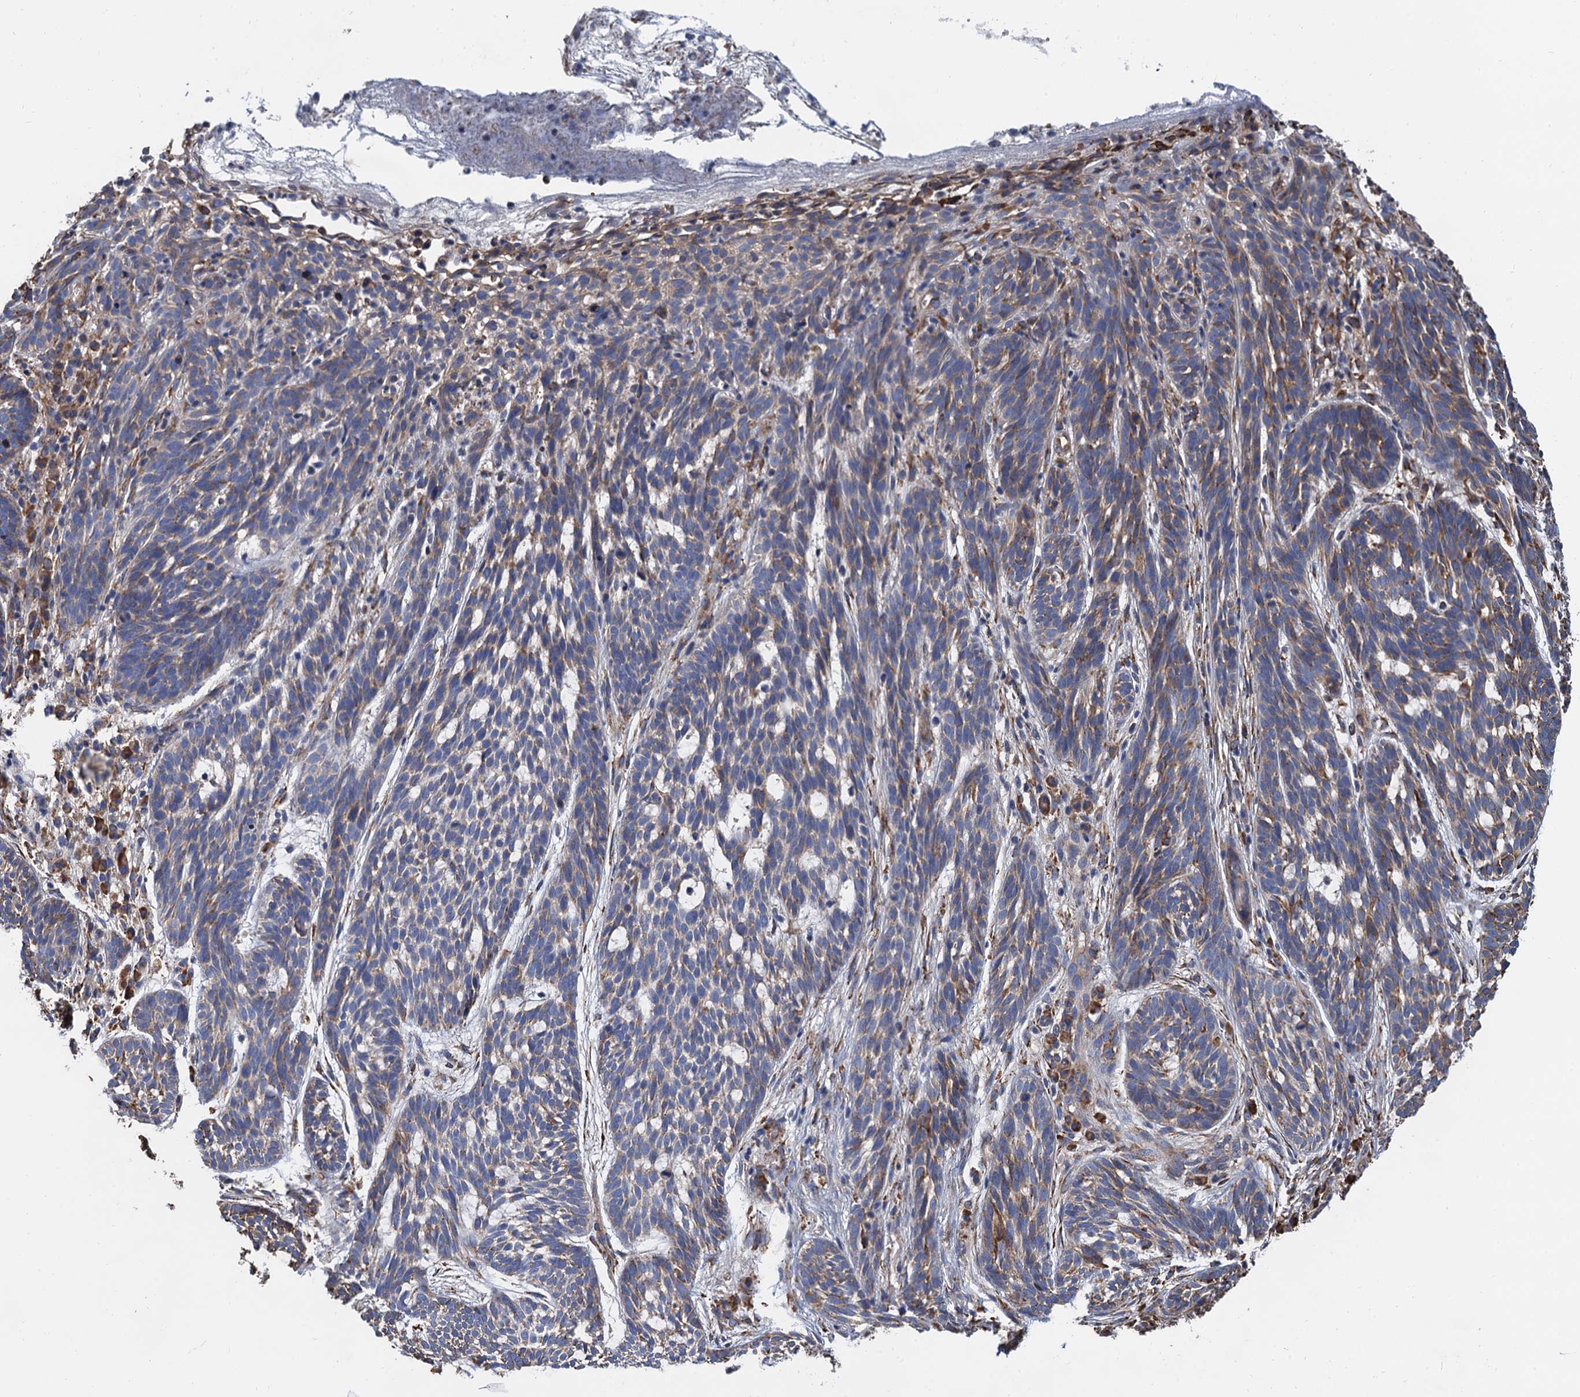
{"staining": {"intensity": "weak", "quantity": "<25%", "location": "cytoplasmic/membranous"}, "tissue": "skin cancer", "cell_type": "Tumor cells", "image_type": "cancer", "snomed": [{"axis": "morphology", "description": "Basal cell carcinoma"}, {"axis": "topography", "description": "Skin"}], "caption": "This is an immunohistochemistry (IHC) image of skin cancer (basal cell carcinoma). There is no expression in tumor cells.", "gene": "CNNM1", "patient": {"sex": "male", "age": 71}}